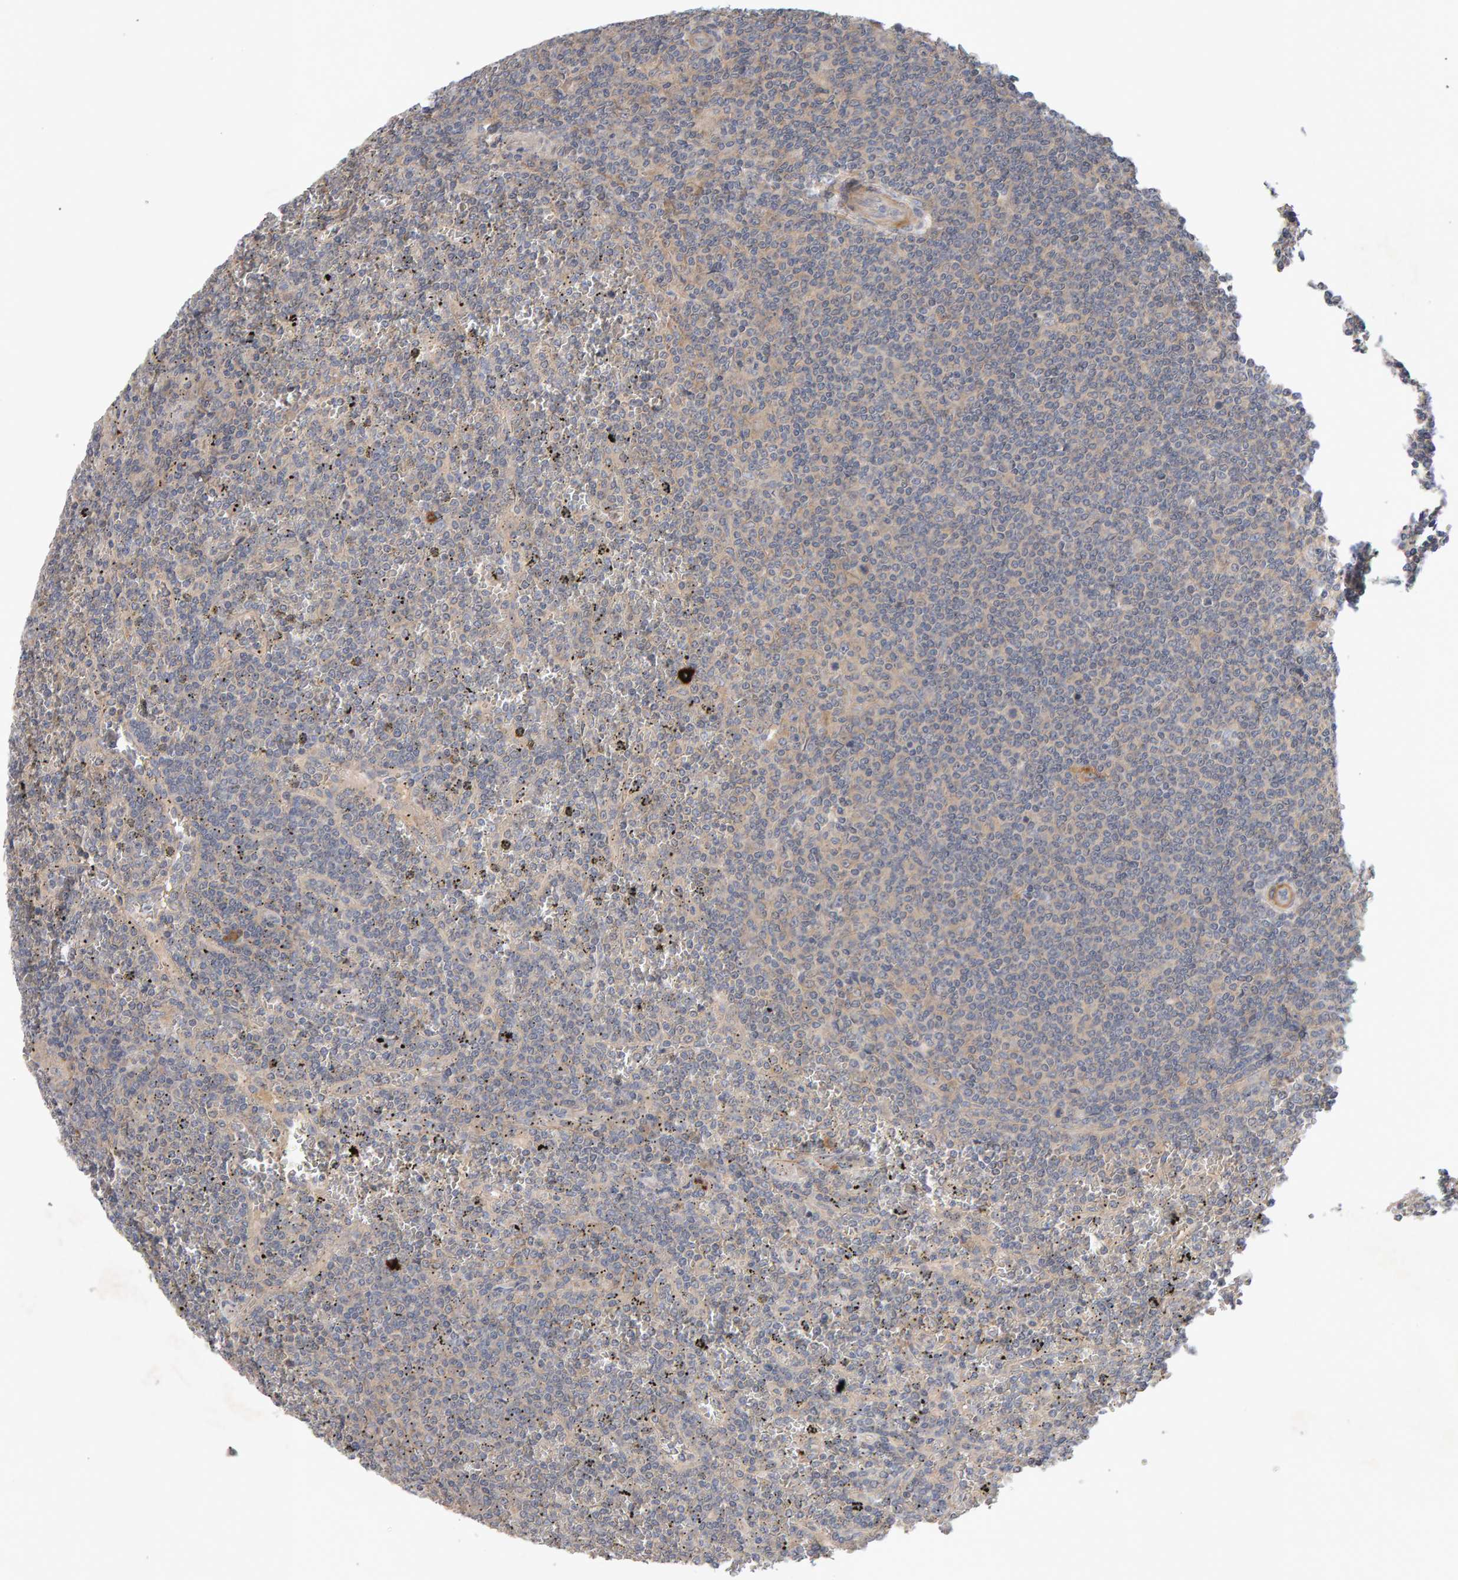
{"staining": {"intensity": "weak", "quantity": "<25%", "location": "cytoplasmic/membranous"}, "tissue": "lymphoma", "cell_type": "Tumor cells", "image_type": "cancer", "snomed": [{"axis": "morphology", "description": "Malignant lymphoma, non-Hodgkin's type, Low grade"}, {"axis": "topography", "description": "Spleen"}], "caption": "Immunohistochemistry of lymphoma demonstrates no staining in tumor cells. (Stains: DAB immunohistochemistry with hematoxylin counter stain, Microscopy: brightfield microscopy at high magnification).", "gene": "RNF19A", "patient": {"sex": "female", "age": 19}}